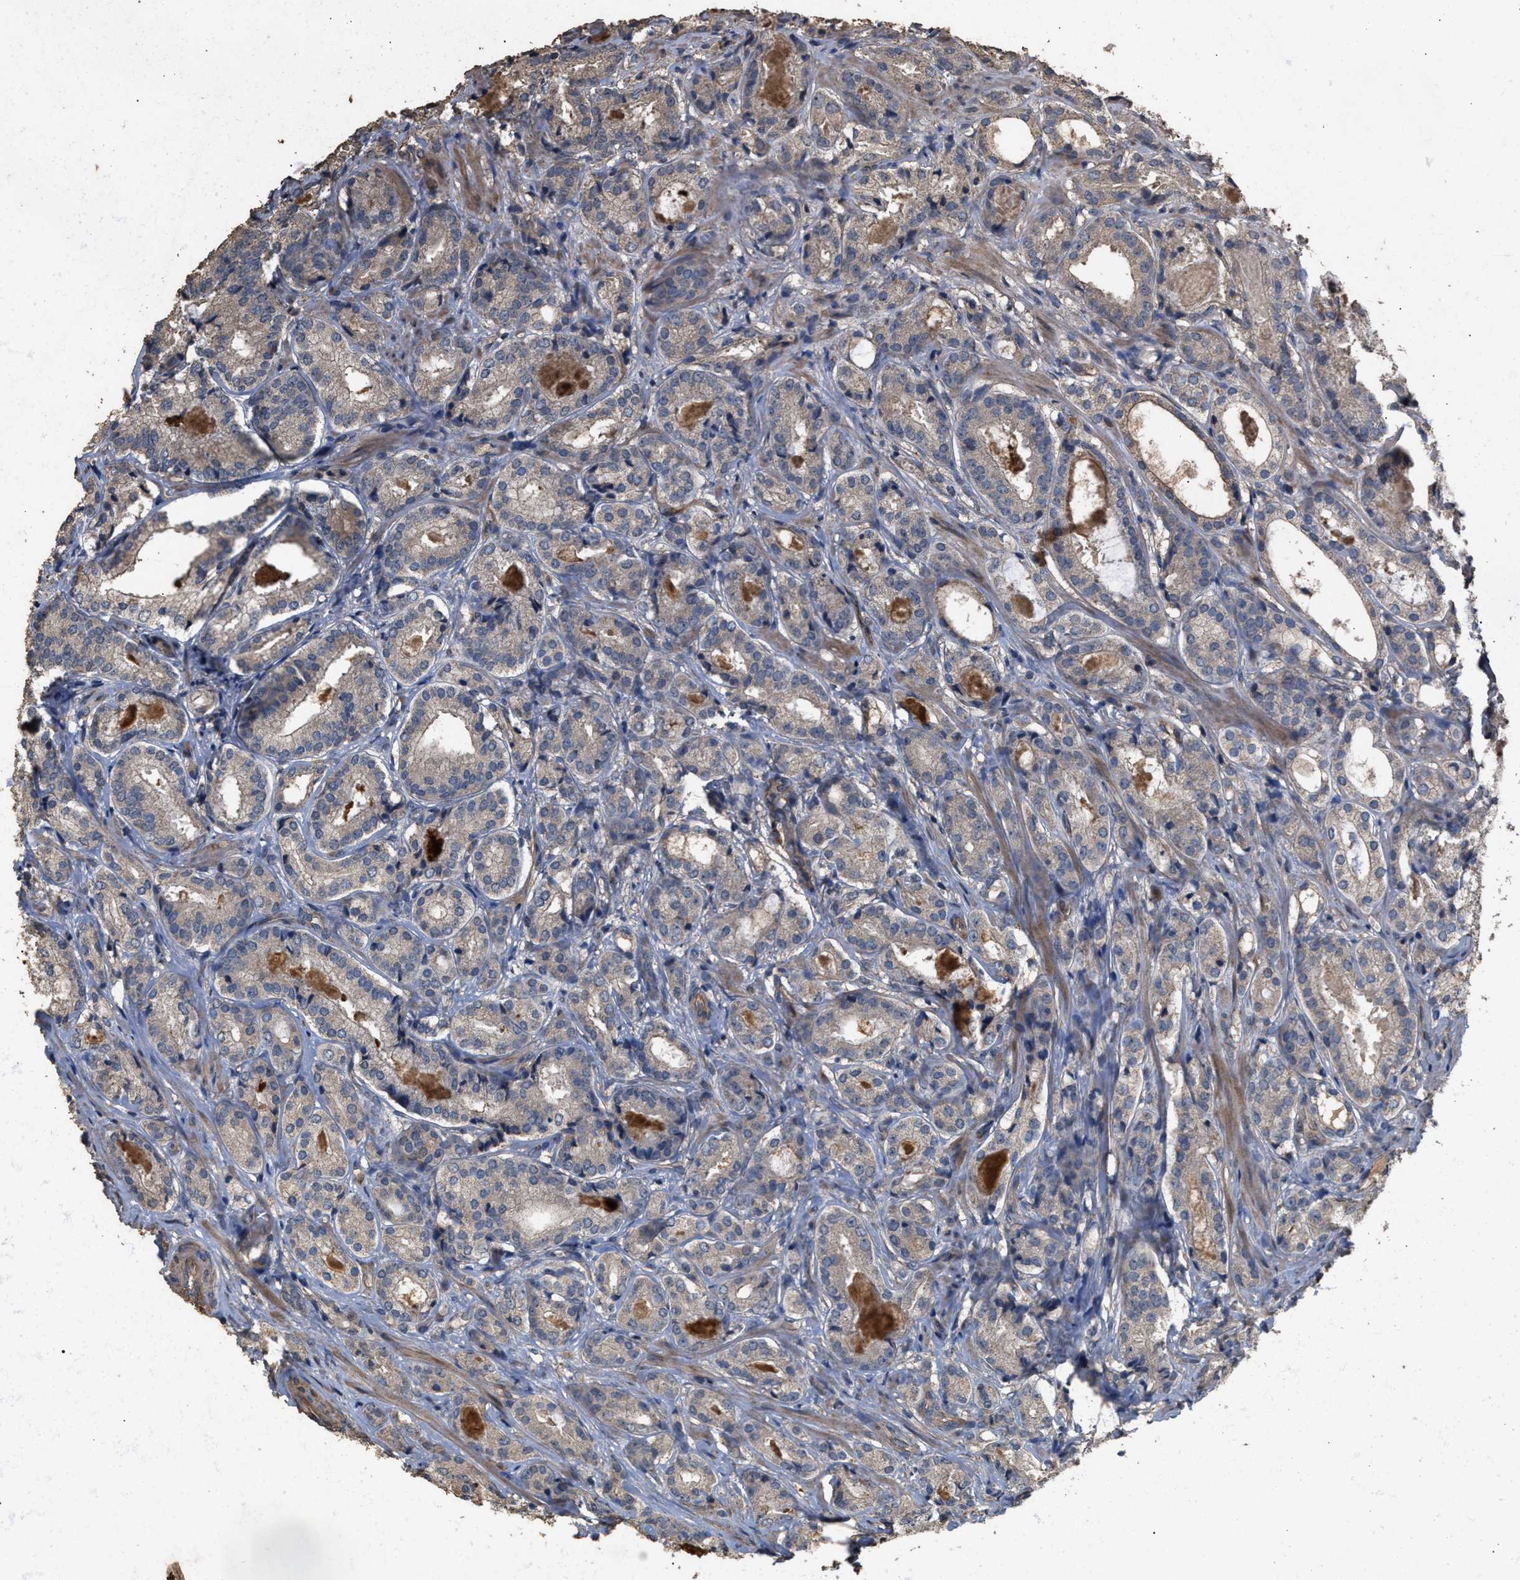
{"staining": {"intensity": "weak", "quantity": ">75%", "location": "cytoplasmic/membranous"}, "tissue": "prostate cancer", "cell_type": "Tumor cells", "image_type": "cancer", "snomed": [{"axis": "morphology", "description": "Adenocarcinoma, Low grade"}, {"axis": "topography", "description": "Prostate"}], "caption": "A photomicrograph showing weak cytoplasmic/membranous staining in about >75% of tumor cells in adenocarcinoma (low-grade) (prostate), as visualized by brown immunohistochemical staining.", "gene": "HTRA3", "patient": {"sex": "male", "age": 69}}